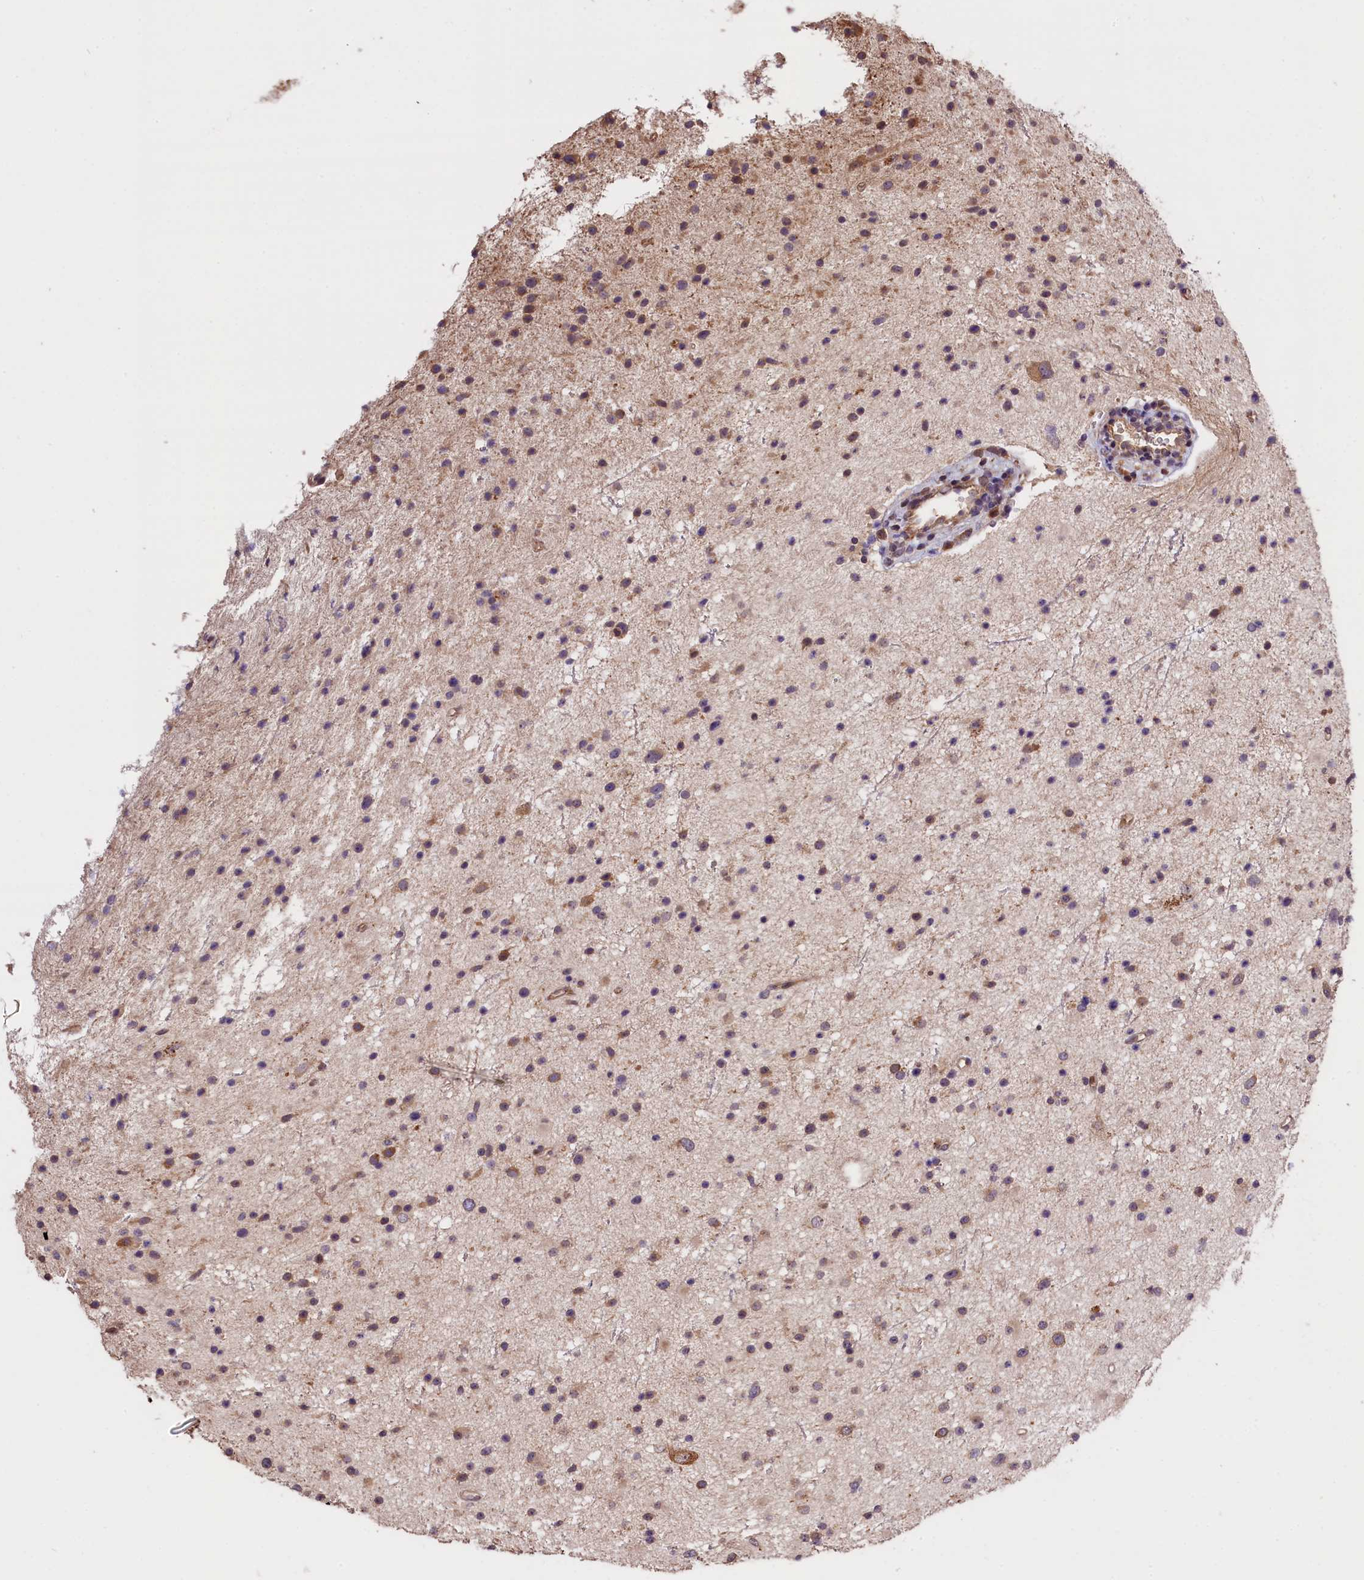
{"staining": {"intensity": "weak", "quantity": ">75%", "location": "cytoplasmic/membranous"}, "tissue": "glioma", "cell_type": "Tumor cells", "image_type": "cancer", "snomed": [{"axis": "morphology", "description": "Glioma, malignant, Low grade"}, {"axis": "topography", "description": "Cerebral cortex"}], "caption": "There is low levels of weak cytoplasmic/membranous staining in tumor cells of glioma, as demonstrated by immunohistochemical staining (brown color).", "gene": "DNAJB9", "patient": {"sex": "female", "age": 39}}